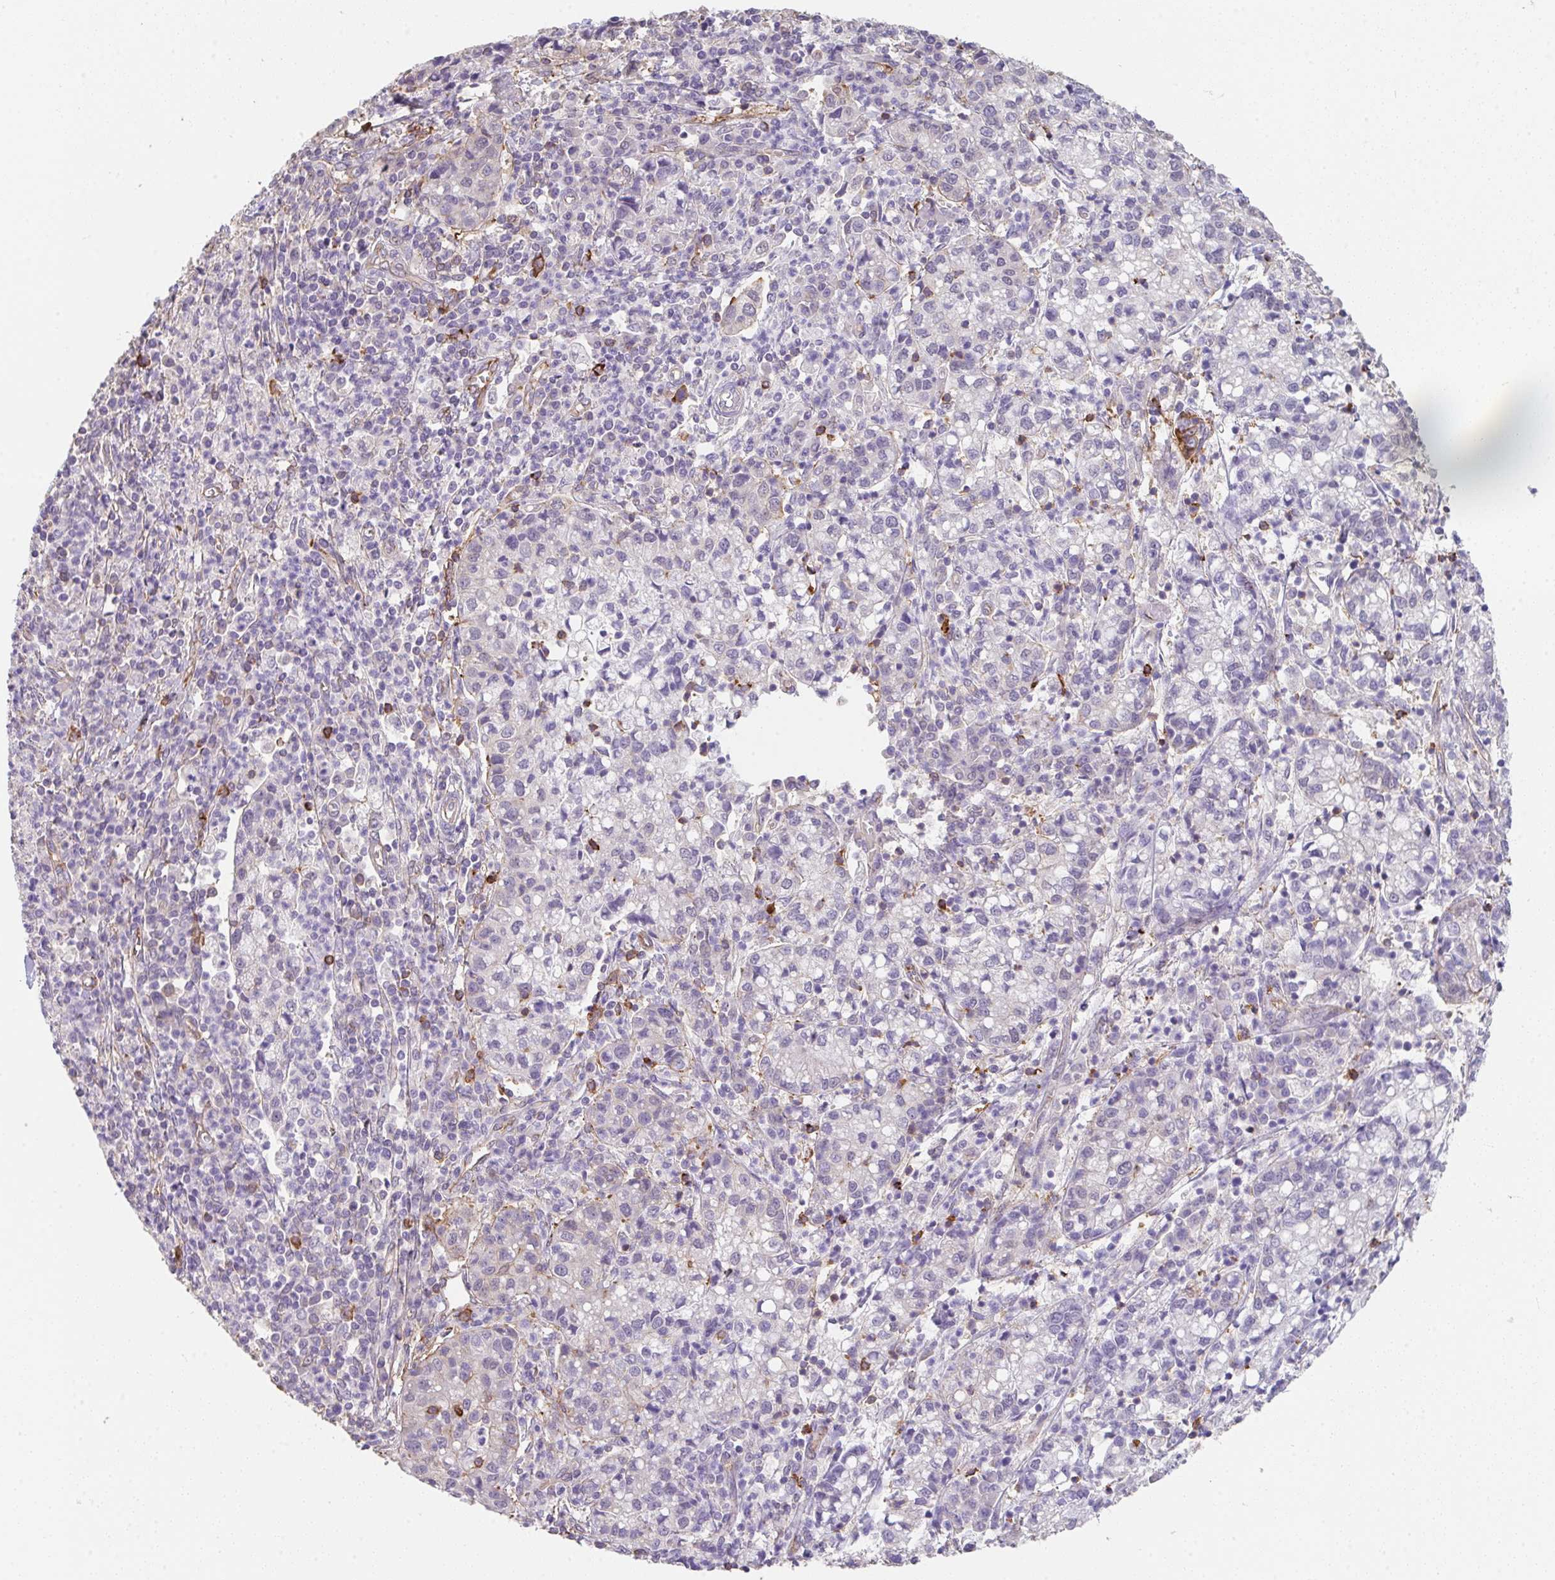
{"staining": {"intensity": "negative", "quantity": "none", "location": "none"}, "tissue": "cervical cancer", "cell_type": "Tumor cells", "image_type": "cancer", "snomed": [{"axis": "morphology", "description": "Normal tissue, NOS"}, {"axis": "morphology", "description": "Adenocarcinoma, NOS"}, {"axis": "topography", "description": "Cervix"}], "caption": "Tumor cells show no significant staining in cervical cancer. The staining was performed using DAB (3,3'-diaminobenzidine) to visualize the protein expression in brown, while the nuclei were stained in blue with hematoxylin (Magnification: 20x).", "gene": "DBN1", "patient": {"sex": "female", "age": 44}}